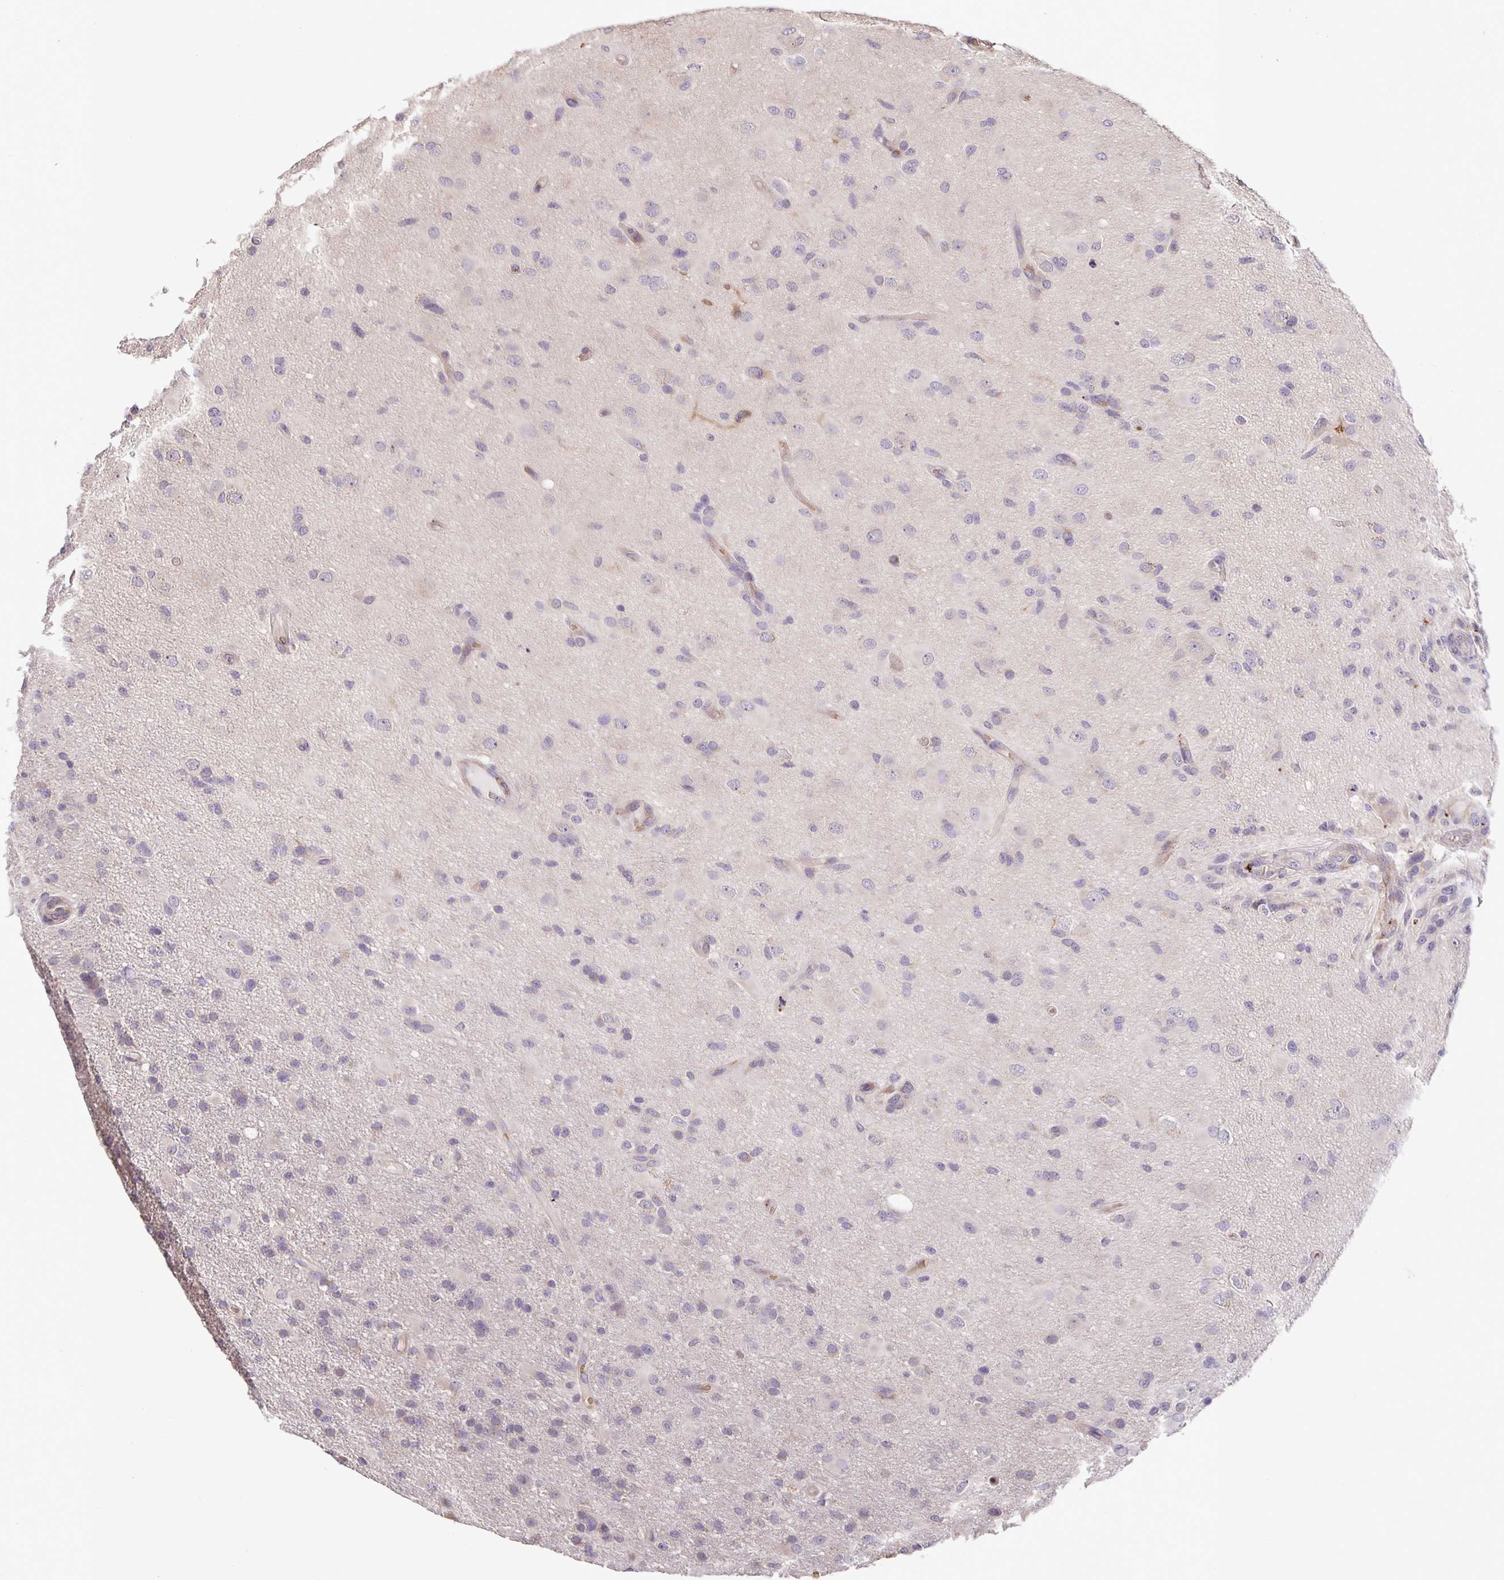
{"staining": {"intensity": "negative", "quantity": "none", "location": "none"}, "tissue": "glioma", "cell_type": "Tumor cells", "image_type": "cancer", "snomed": [{"axis": "morphology", "description": "Glioma, malignant, High grade"}, {"axis": "topography", "description": "Brain"}], "caption": "Immunohistochemistry (IHC) of glioma displays no positivity in tumor cells.", "gene": "TMEM71", "patient": {"sex": "male", "age": 53}}